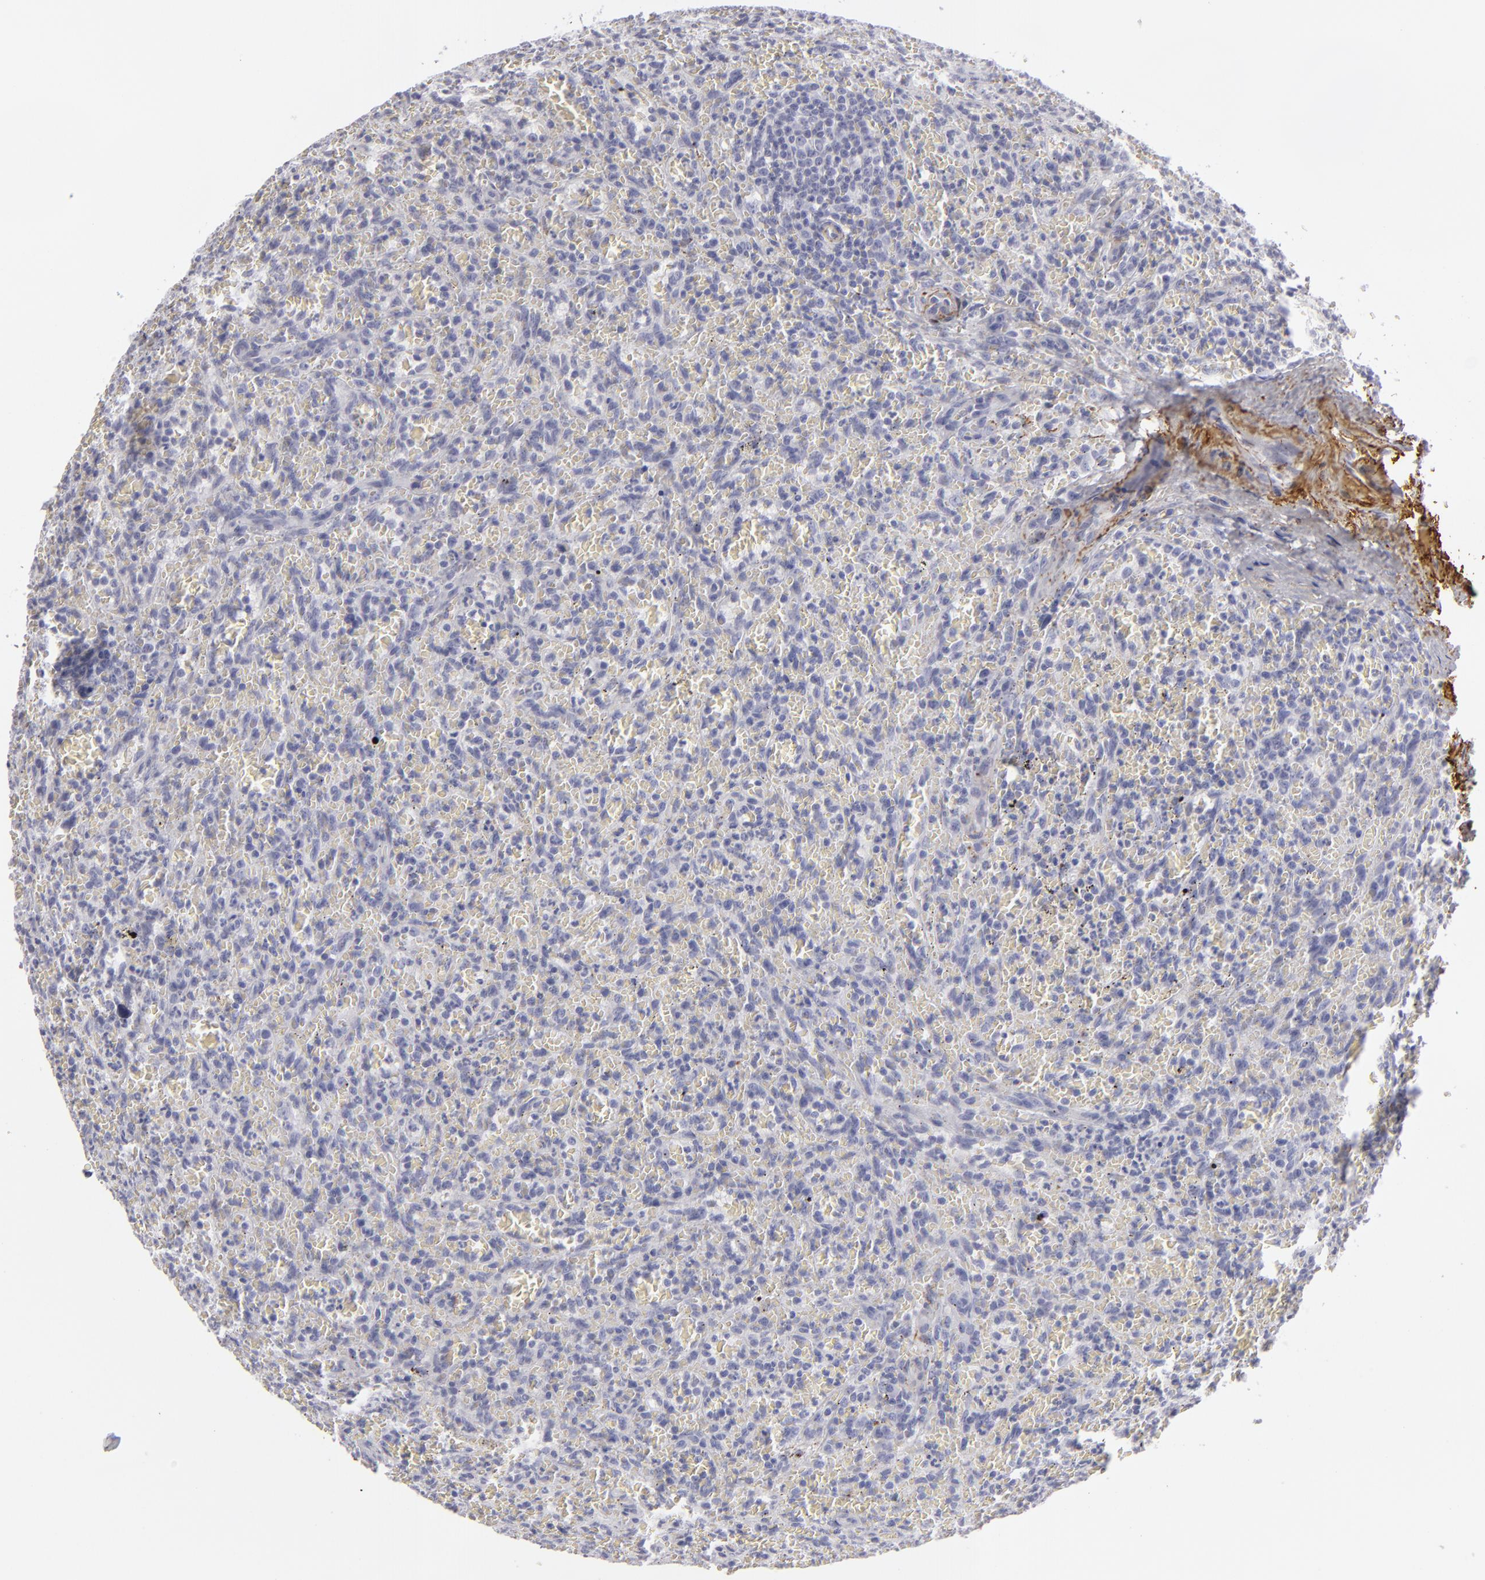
{"staining": {"intensity": "negative", "quantity": "none", "location": "none"}, "tissue": "lymphoma", "cell_type": "Tumor cells", "image_type": "cancer", "snomed": [{"axis": "morphology", "description": "Malignant lymphoma, non-Hodgkin's type, Low grade"}, {"axis": "topography", "description": "Spleen"}], "caption": "Human lymphoma stained for a protein using IHC demonstrates no staining in tumor cells.", "gene": "C9", "patient": {"sex": "female", "age": 64}}